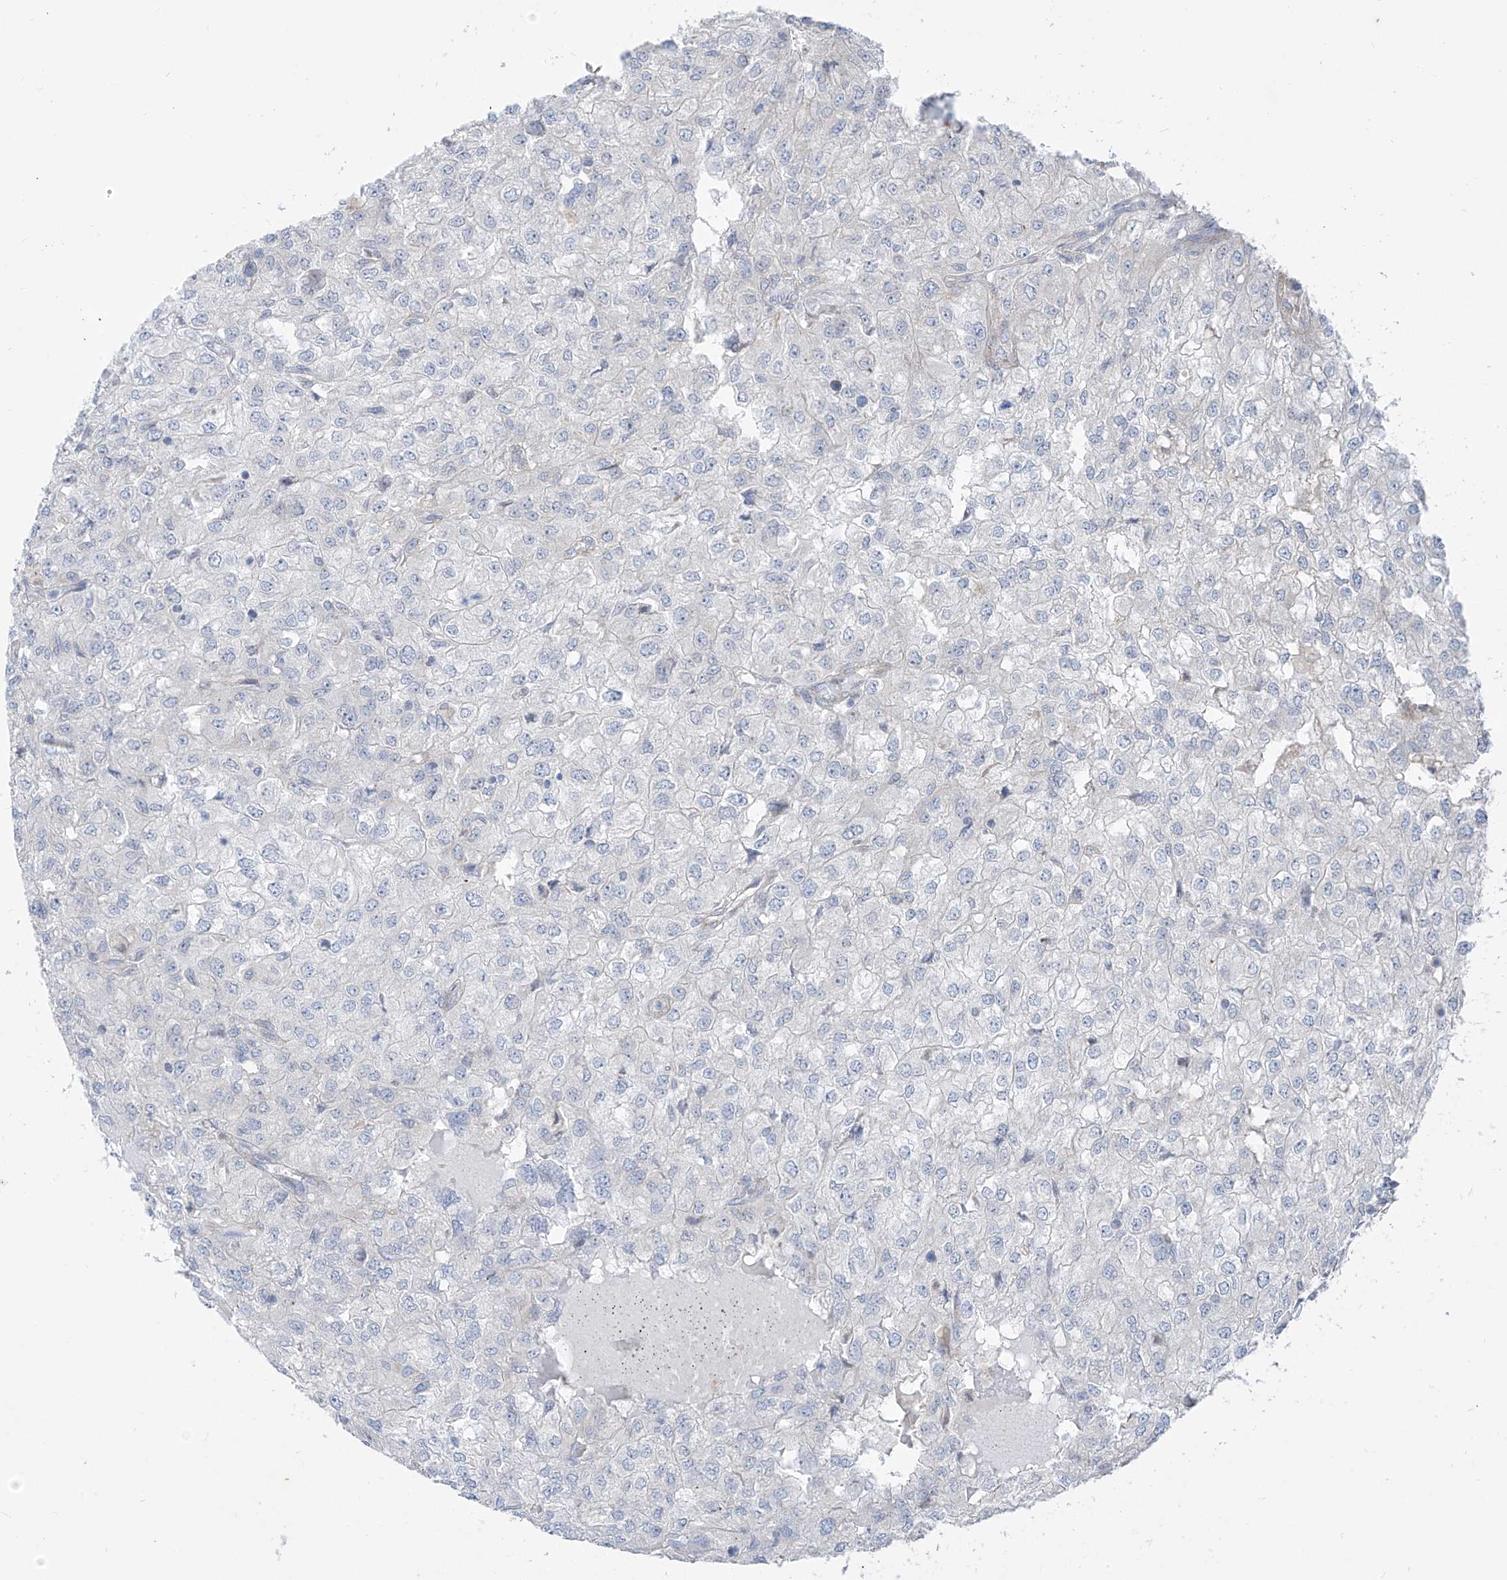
{"staining": {"intensity": "negative", "quantity": "none", "location": "none"}, "tissue": "renal cancer", "cell_type": "Tumor cells", "image_type": "cancer", "snomed": [{"axis": "morphology", "description": "Adenocarcinoma, NOS"}, {"axis": "topography", "description": "Kidney"}], "caption": "This is an IHC histopathology image of human renal cancer (adenocarcinoma). There is no positivity in tumor cells.", "gene": "KRTAP25-1", "patient": {"sex": "female", "age": 54}}